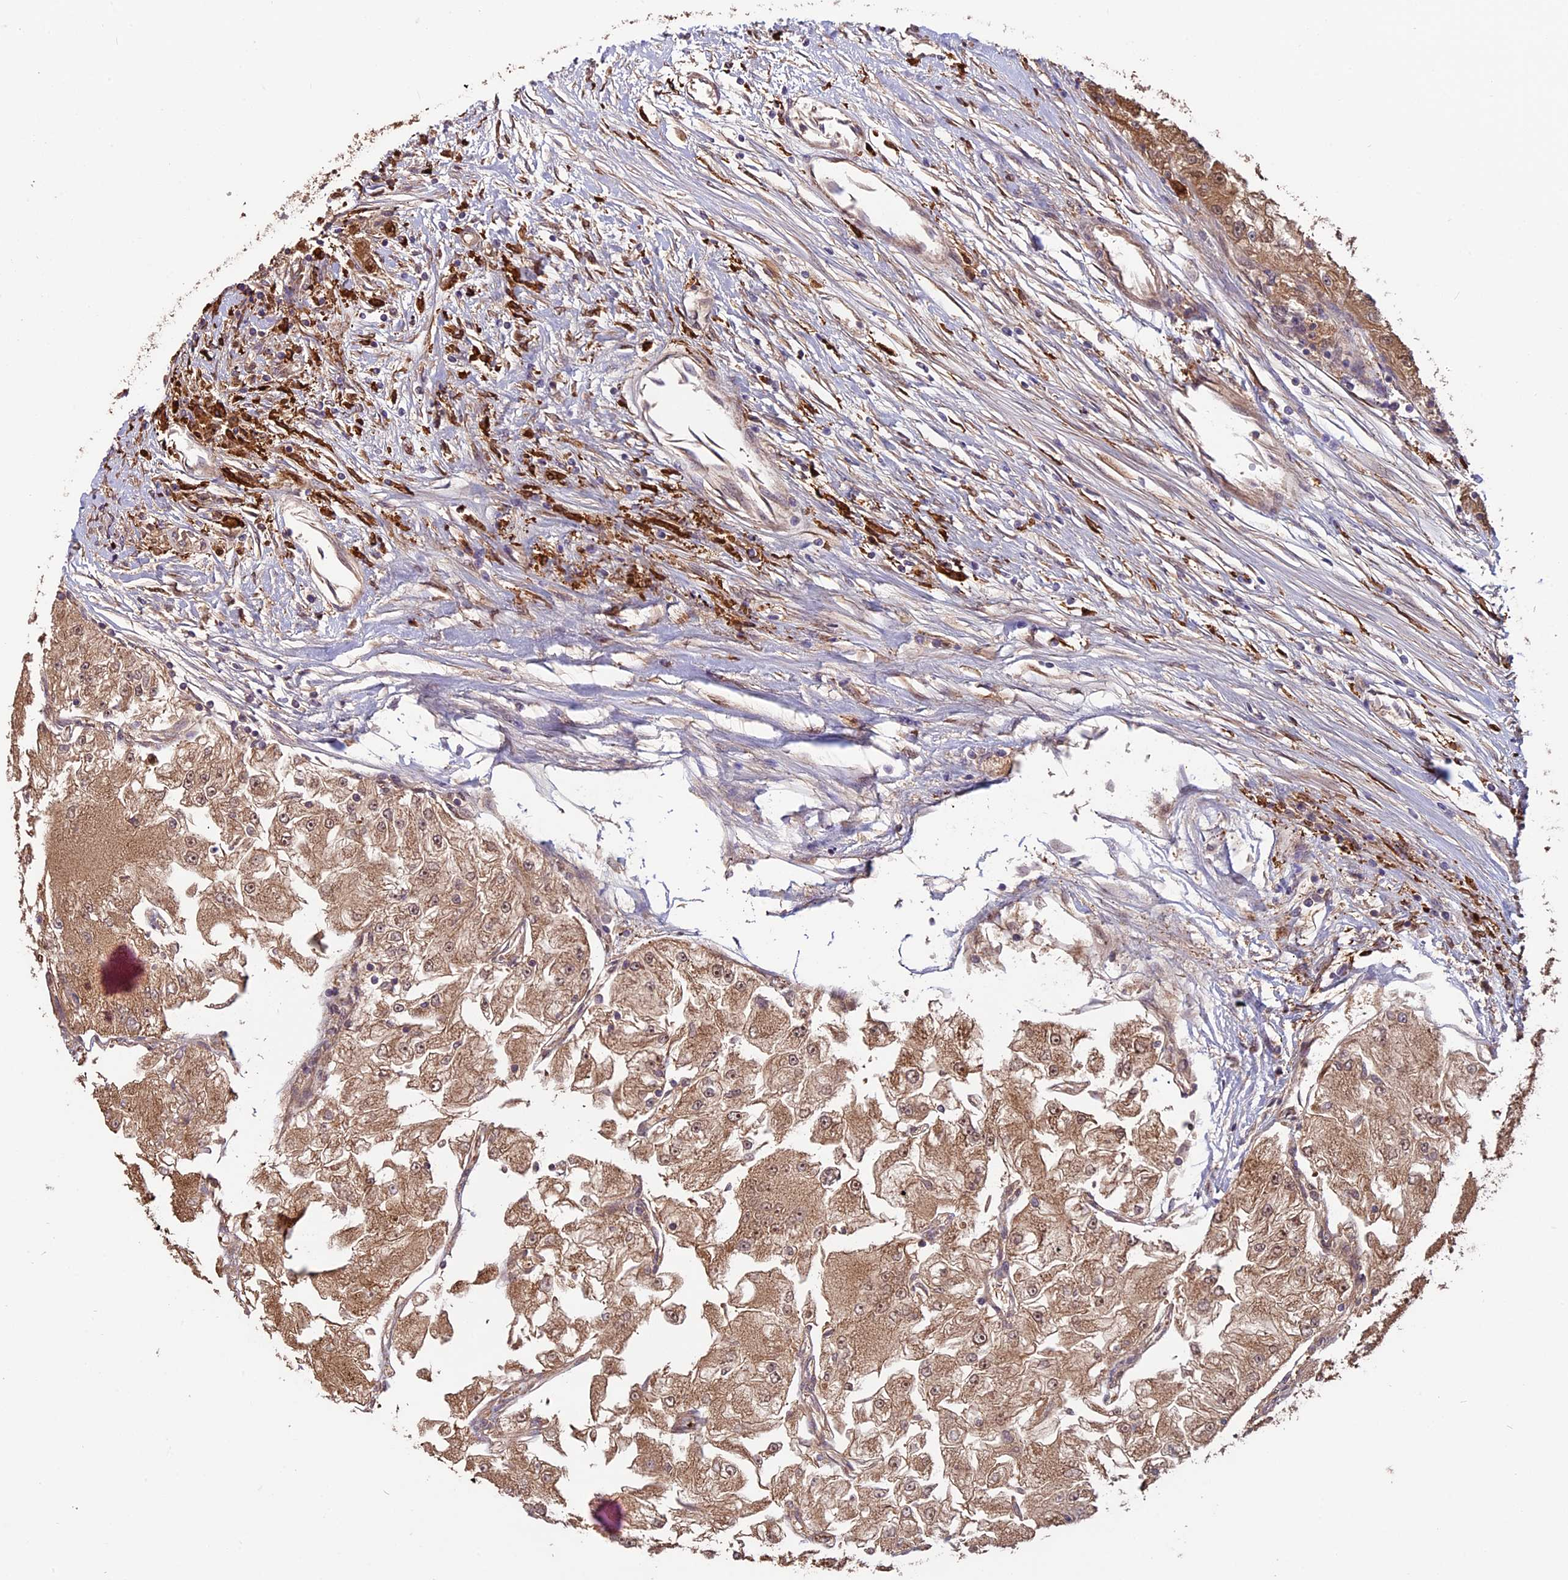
{"staining": {"intensity": "moderate", "quantity": ">75%", "location": "cytoplasmic/membranous,nuclear"}, "tissue": "renal cancer", "cell_type": "Tumor cells", "image_type": "cancer", "snomed": [{"axis": "morphology", "description": "Adenocarcinoma, NOS"}, {"axis": "topography", "description": "Kidney"}], "caption": "Human renal adenocarcinoma stained with a brown dye reveals moderate cytoplasmic/membranous and nuclear positive staining in approximately >75% of tumor cells.", "gene": "VWA3A", "patient": {"sex": "female", "age": 72}}